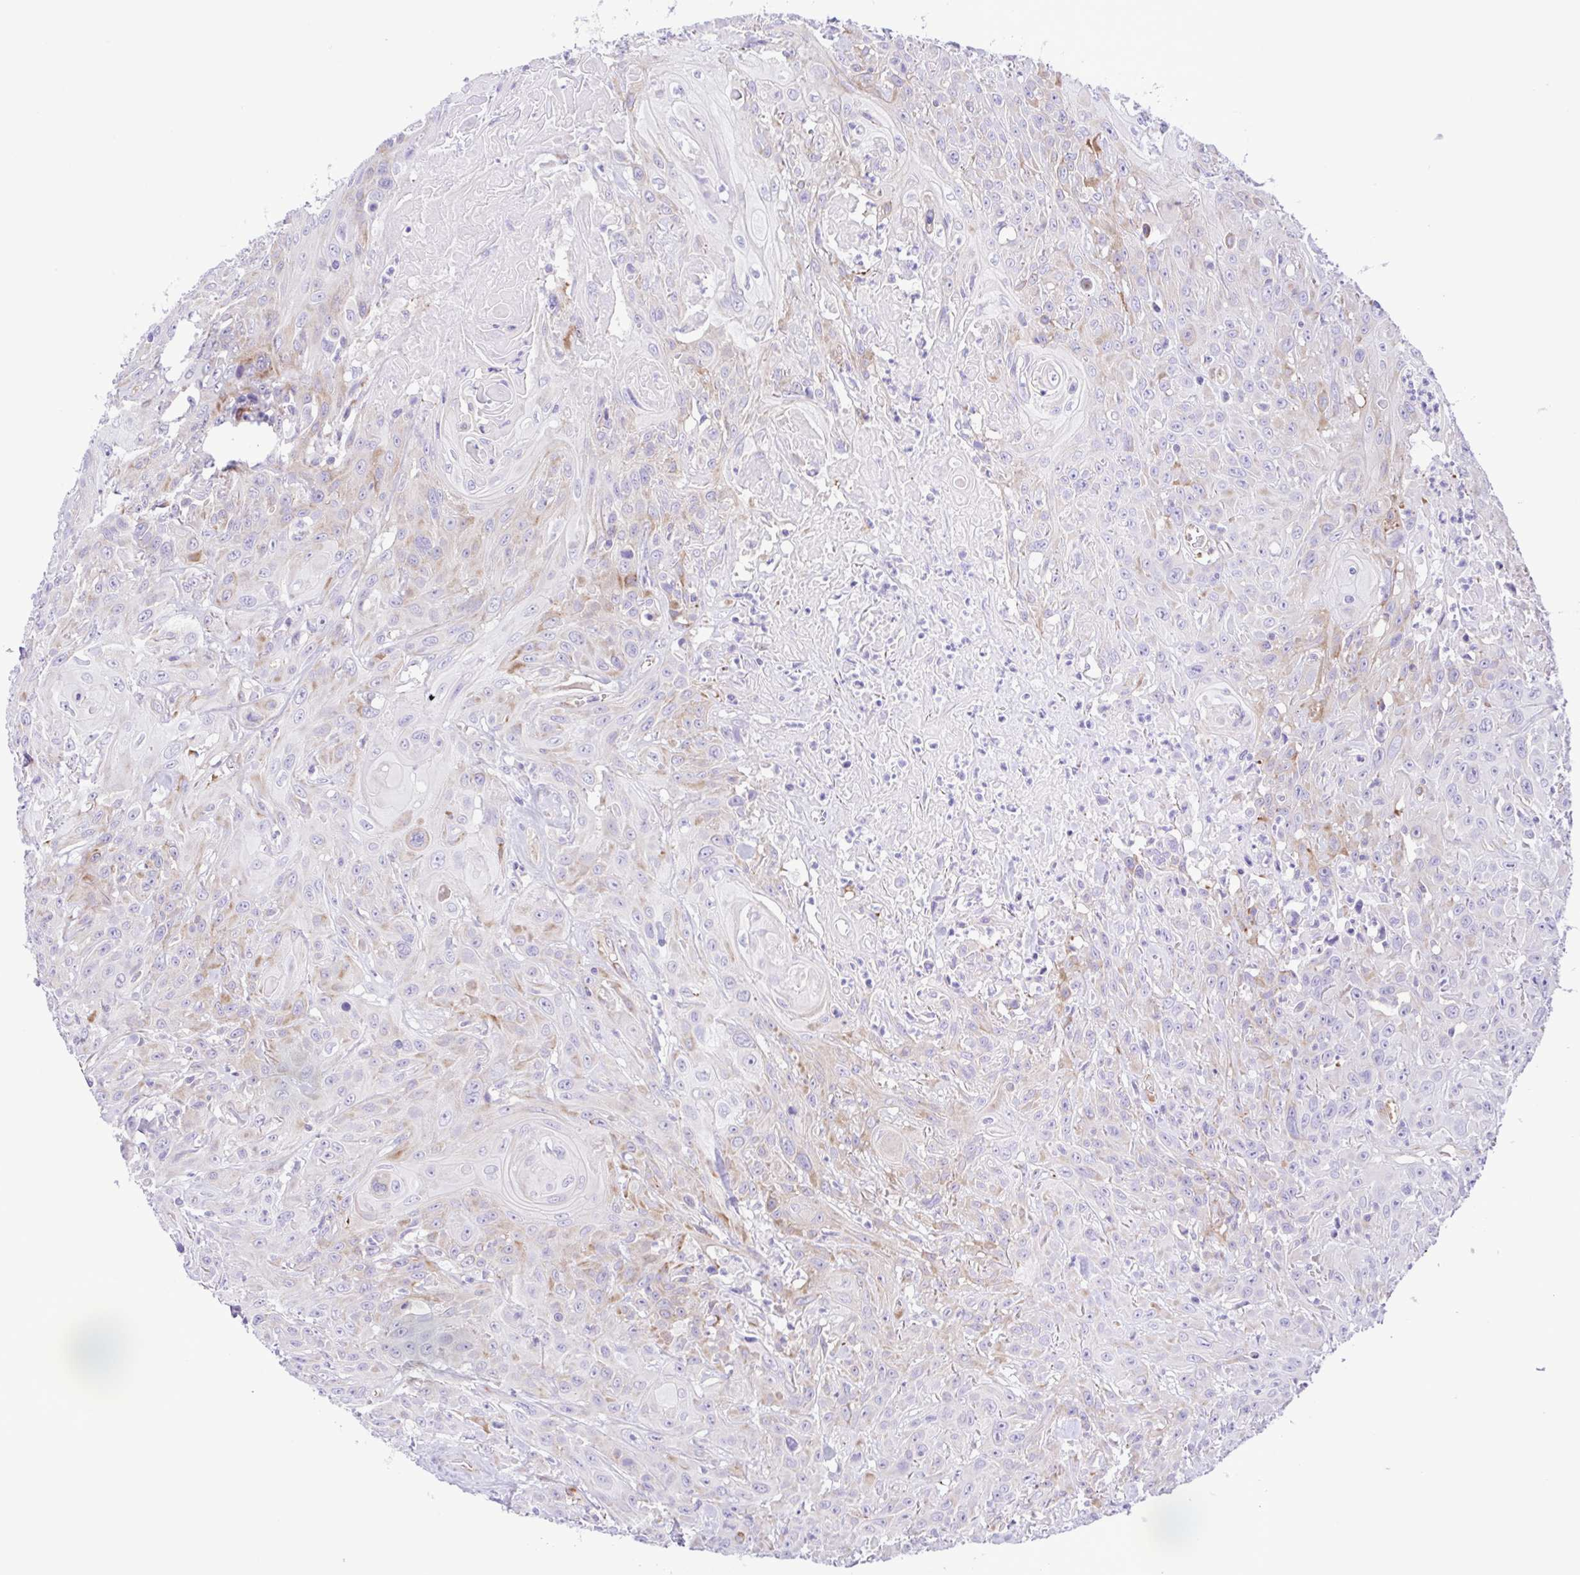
{"staining": {"intensity": "moderate", "quantity": "<25%", "location": "cytoplasmic/membranous"}, "tissue": "head and neck cancer", "cell_type": "Tumor cells", "image_type": "cancer", "snomed": [{"axis": "morphology", "description": "Squamous cell carcinoma, NOS"}, {"axis": "topography", "description": "Skin"}, {"axis": "topography", "description": "Head-Neck"}], "caption": "IHC of head and neck squamous cell carcinoma shows low levels of moderate cytoplasmic/membranous positivity in approximately <25% of tumor cells.", "gene": "FLT1", "patient": {"sex": "male", "age": 80}}